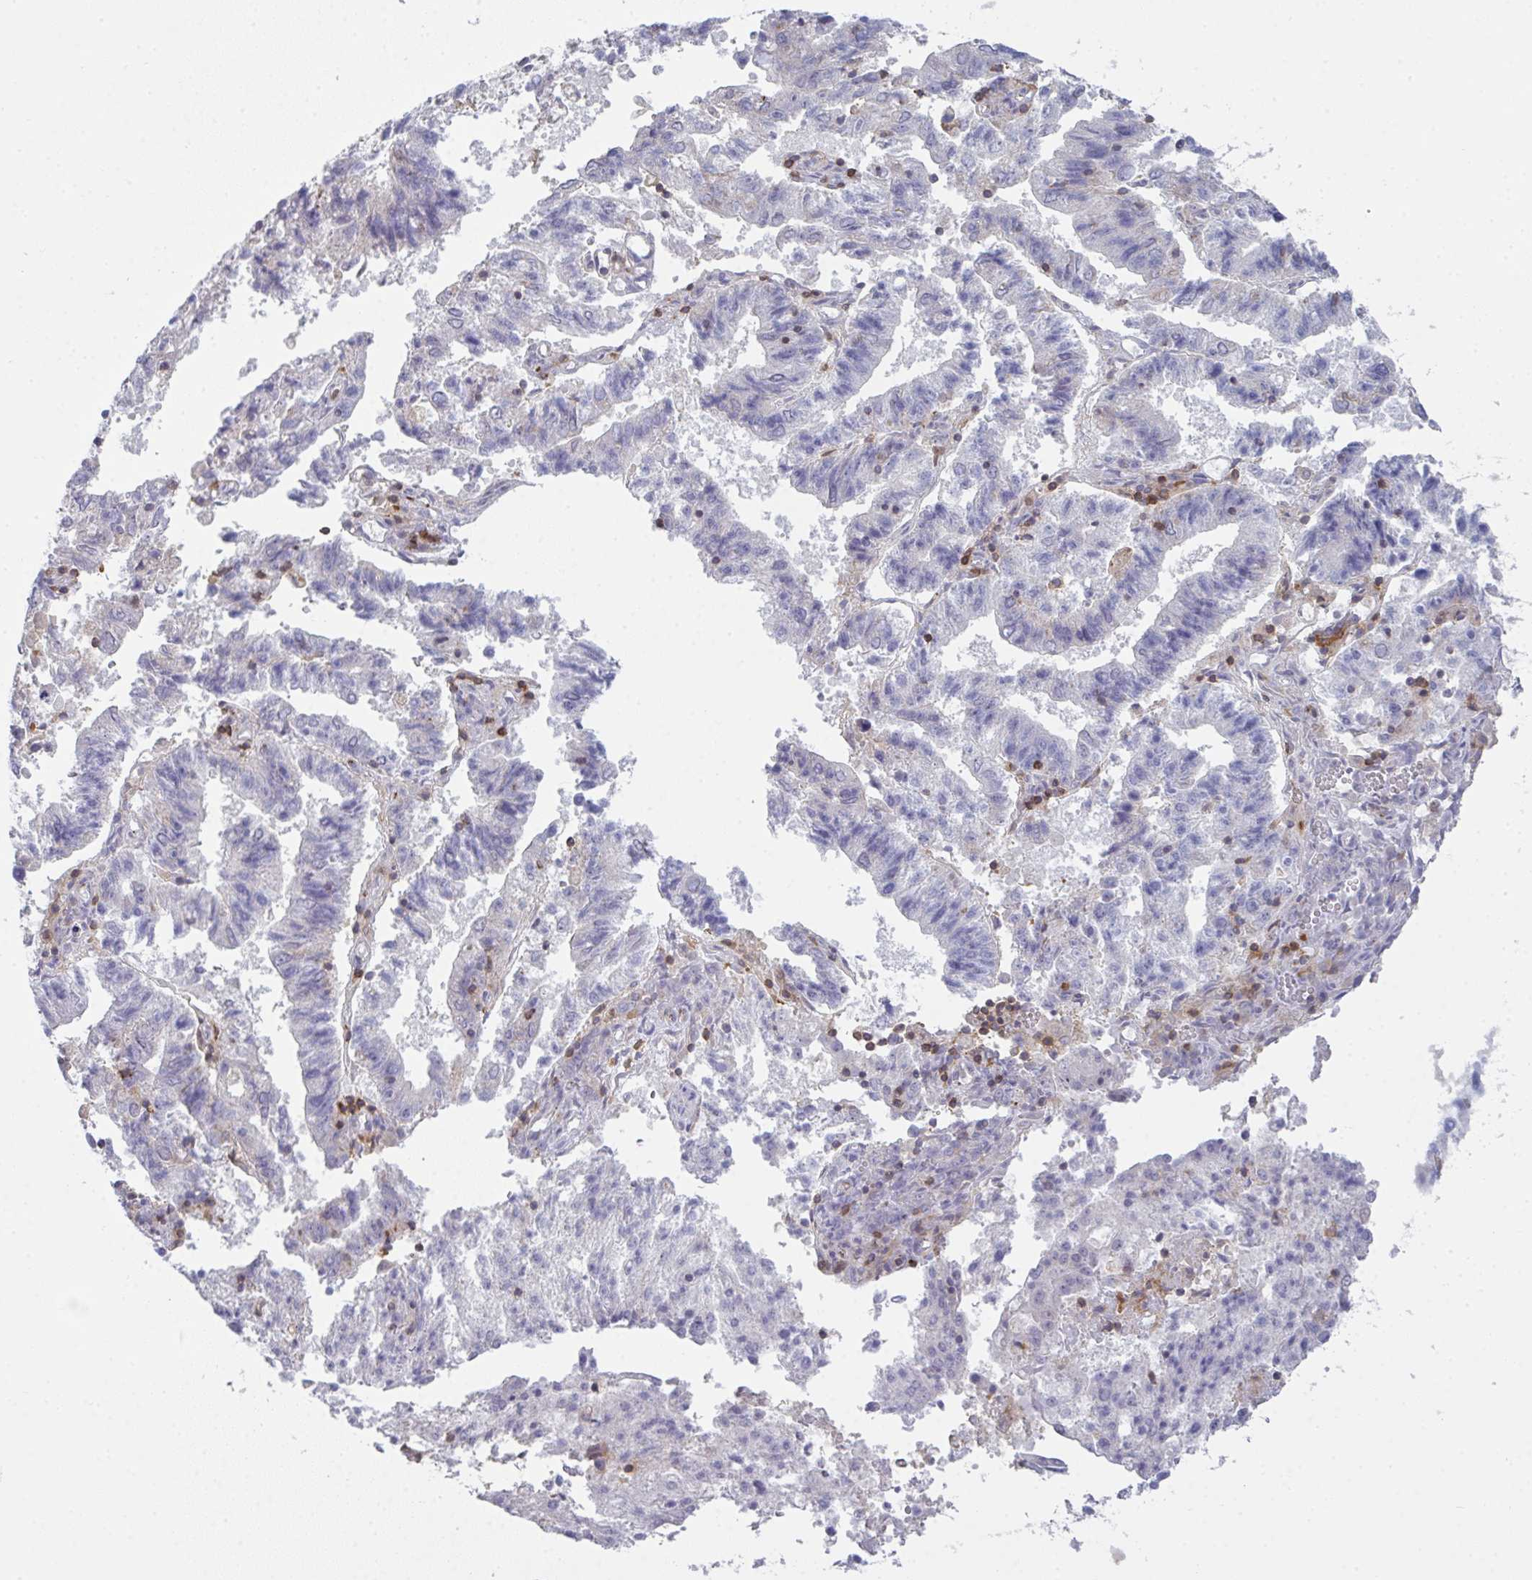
{"staining": {"intensity": "negative", "quantity": "none", "location": "none"}, "tissue": "endometrial cancer", "cell_type": "Tumor cells", "image_type": "cancer", "snomed": [{"axis": "morphology", "description": "Adenocarcinoma, NOS"}, {"axis": "topography", "description": "Endometrium"}], "caption": "Immunohistochemistry photomicrograph of human endometrial cancer stained for a protein (brown), which reveals no expression in tumor cells. The staining was performed using DAB (3,3'-diaminobenzidine) to visualize the protein expression in brown, while the nuclei were stained in blue with hematoxylin (Magnification: 20x).", "gene": "CD80", "patient": {"sex": "female", "age": 82}}